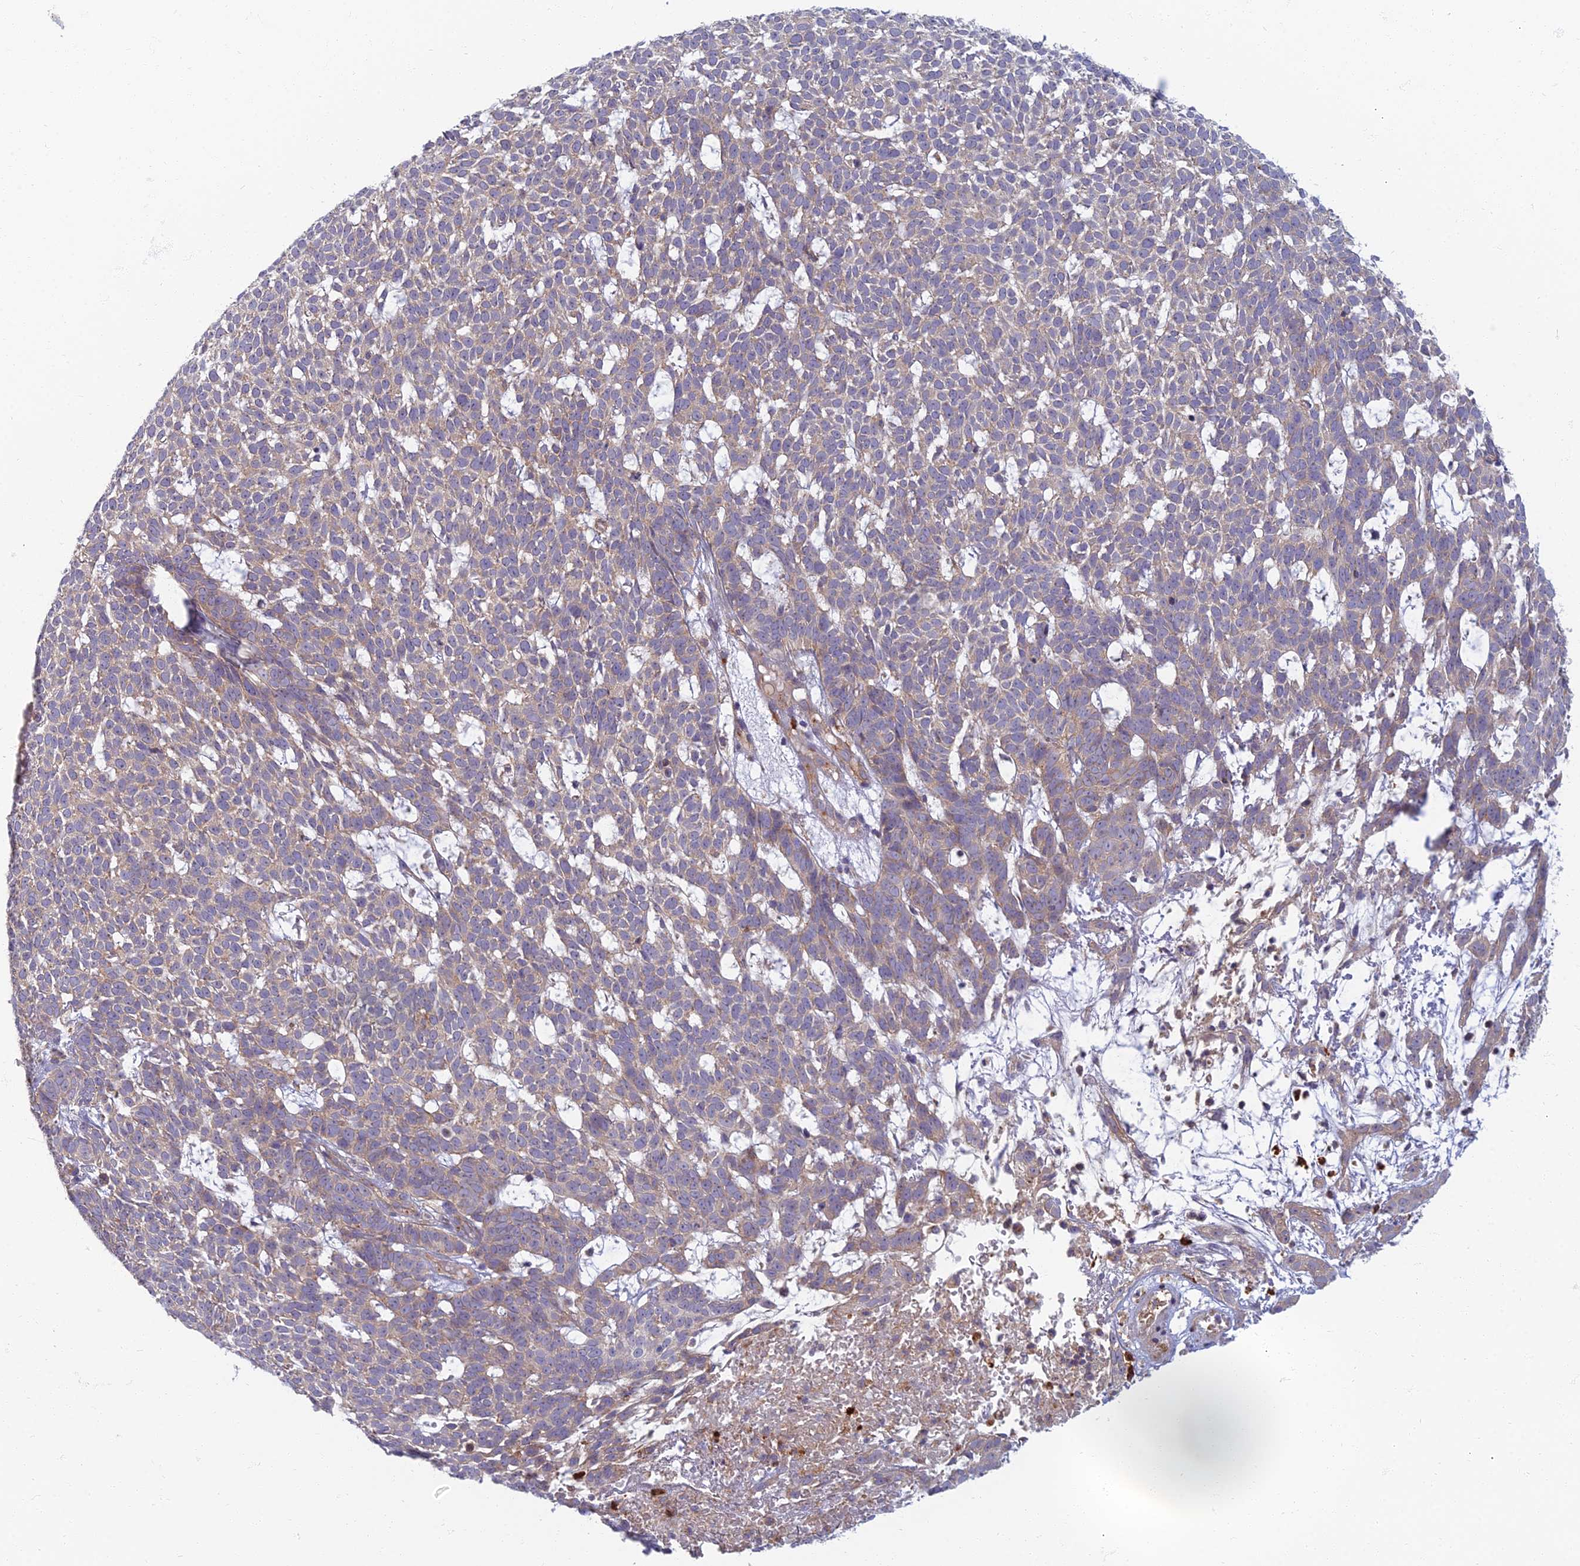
{"staining": {"intensity": "weak", "quantity": "25%-75%", "location": "cytoplasmic/membranous"}, "tissue": "skin cancer", "cell_type": "Tumor cells", "image_type": "cancer", "snomed": [{"axis": "morphology", "description": "Basal cell carcinoma"}, {"axis": "topography", "description": "Skin"}], "caption": "A micrograph showing weak cytoplasmic/membranous positivity in approximately 25%-75% of tumor cells in skin cancer (basal cell carcinoma), as visualized by brown immunohistochemical staining.", "gene": "PROX2", "patient": {"sex": "female", "age": 78}}